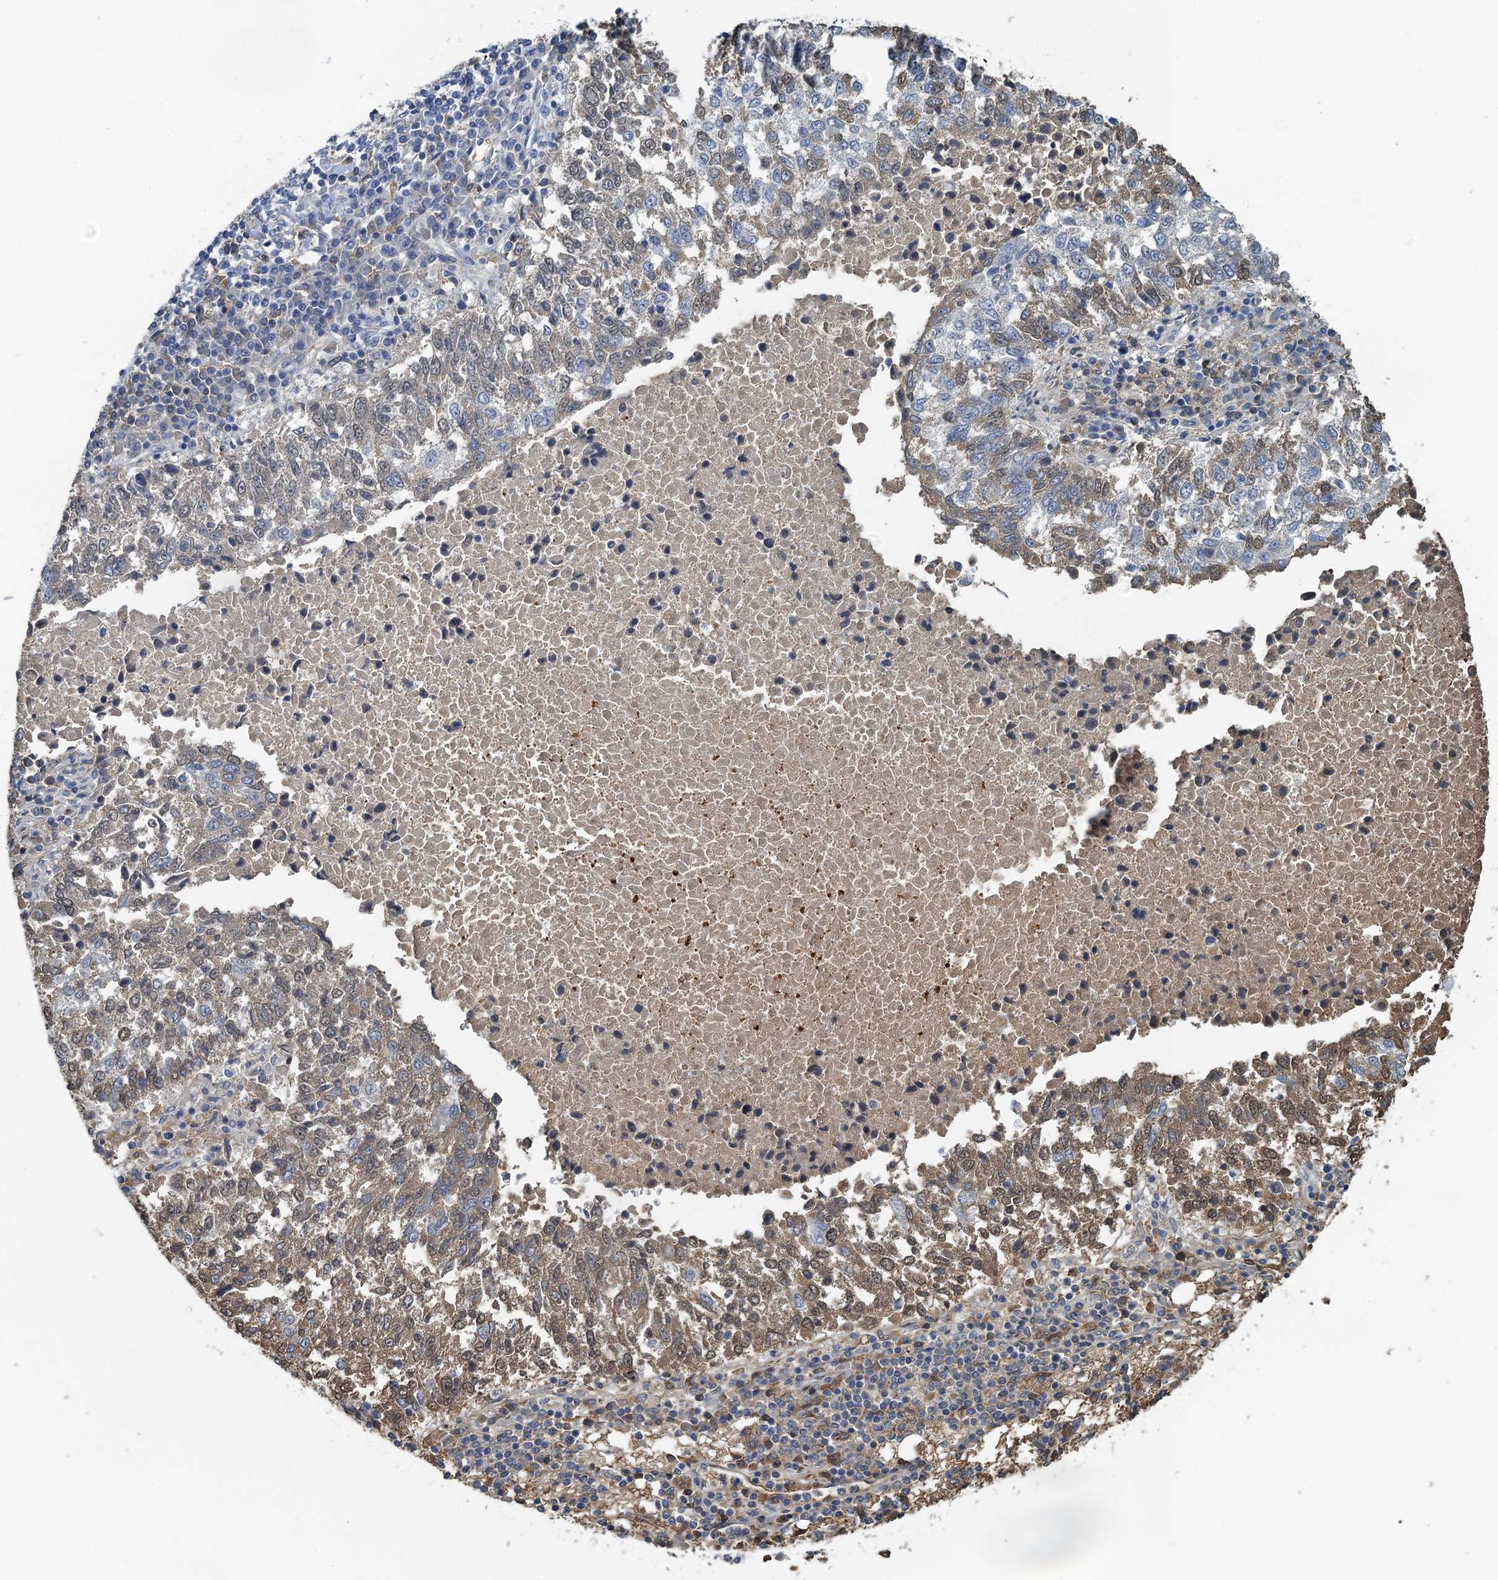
{"staining": {"intensity": "moderate", "quantity": "25%-75%", "location": "cytoplasmic/membranous"}, "tissue": "lung cancer", "cell_type": "Tumor cells", "image_type": "cancer", "snomed": [{"axis": "morphology", "description": "Squamous cell carcinoma, NOS"}, {"axis": "topography", "description": "Lung"}], "caption": "Protein expression analysis of lung squamous cell carcinoma displays moderate cytoplasmic/membranous expression in approximately 25%-75% of tumor cells.", "gene": "LSM14B", "patient": {"sex": "male", "age": 73}}